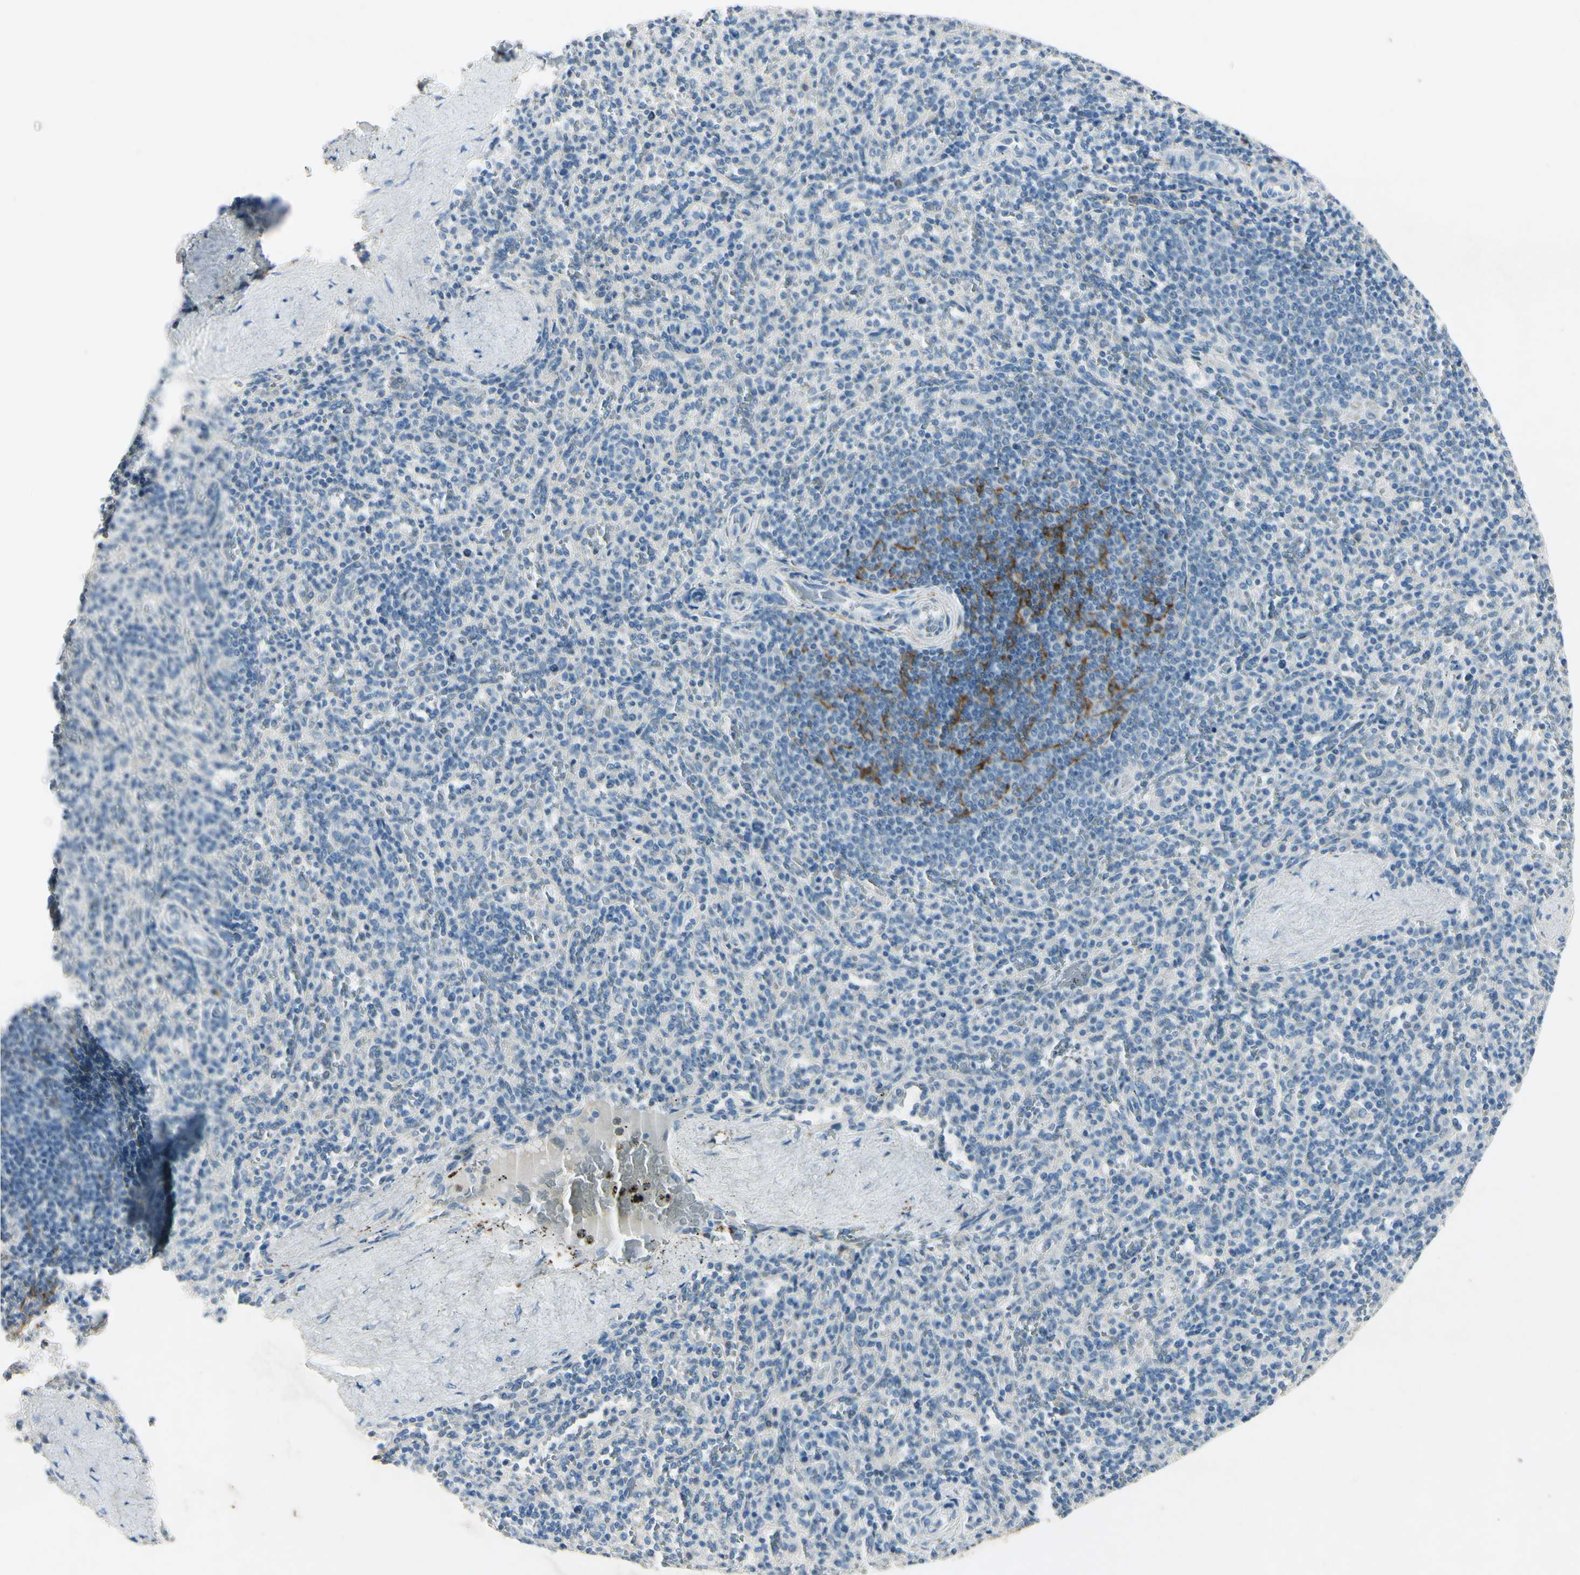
{"staining": {"intensity": "negative", "quantity": "none", "location": "none"}, "tissue": "spleen", "cell_type": "Cells in red pulp", "image_type": "normal", "snomed": [{"axis": "morphology", "description": "Normal tissue, NOS"}, {"axis": "topography", "description": "Spleen"}], "caption": "Immunohistochemistry image of benign spleen stained for a protein (brown), which demonstrates no positivity in cells in red pulp.", "gene": "SNAP91", "patient": {"sex": "male", "age": 36}}